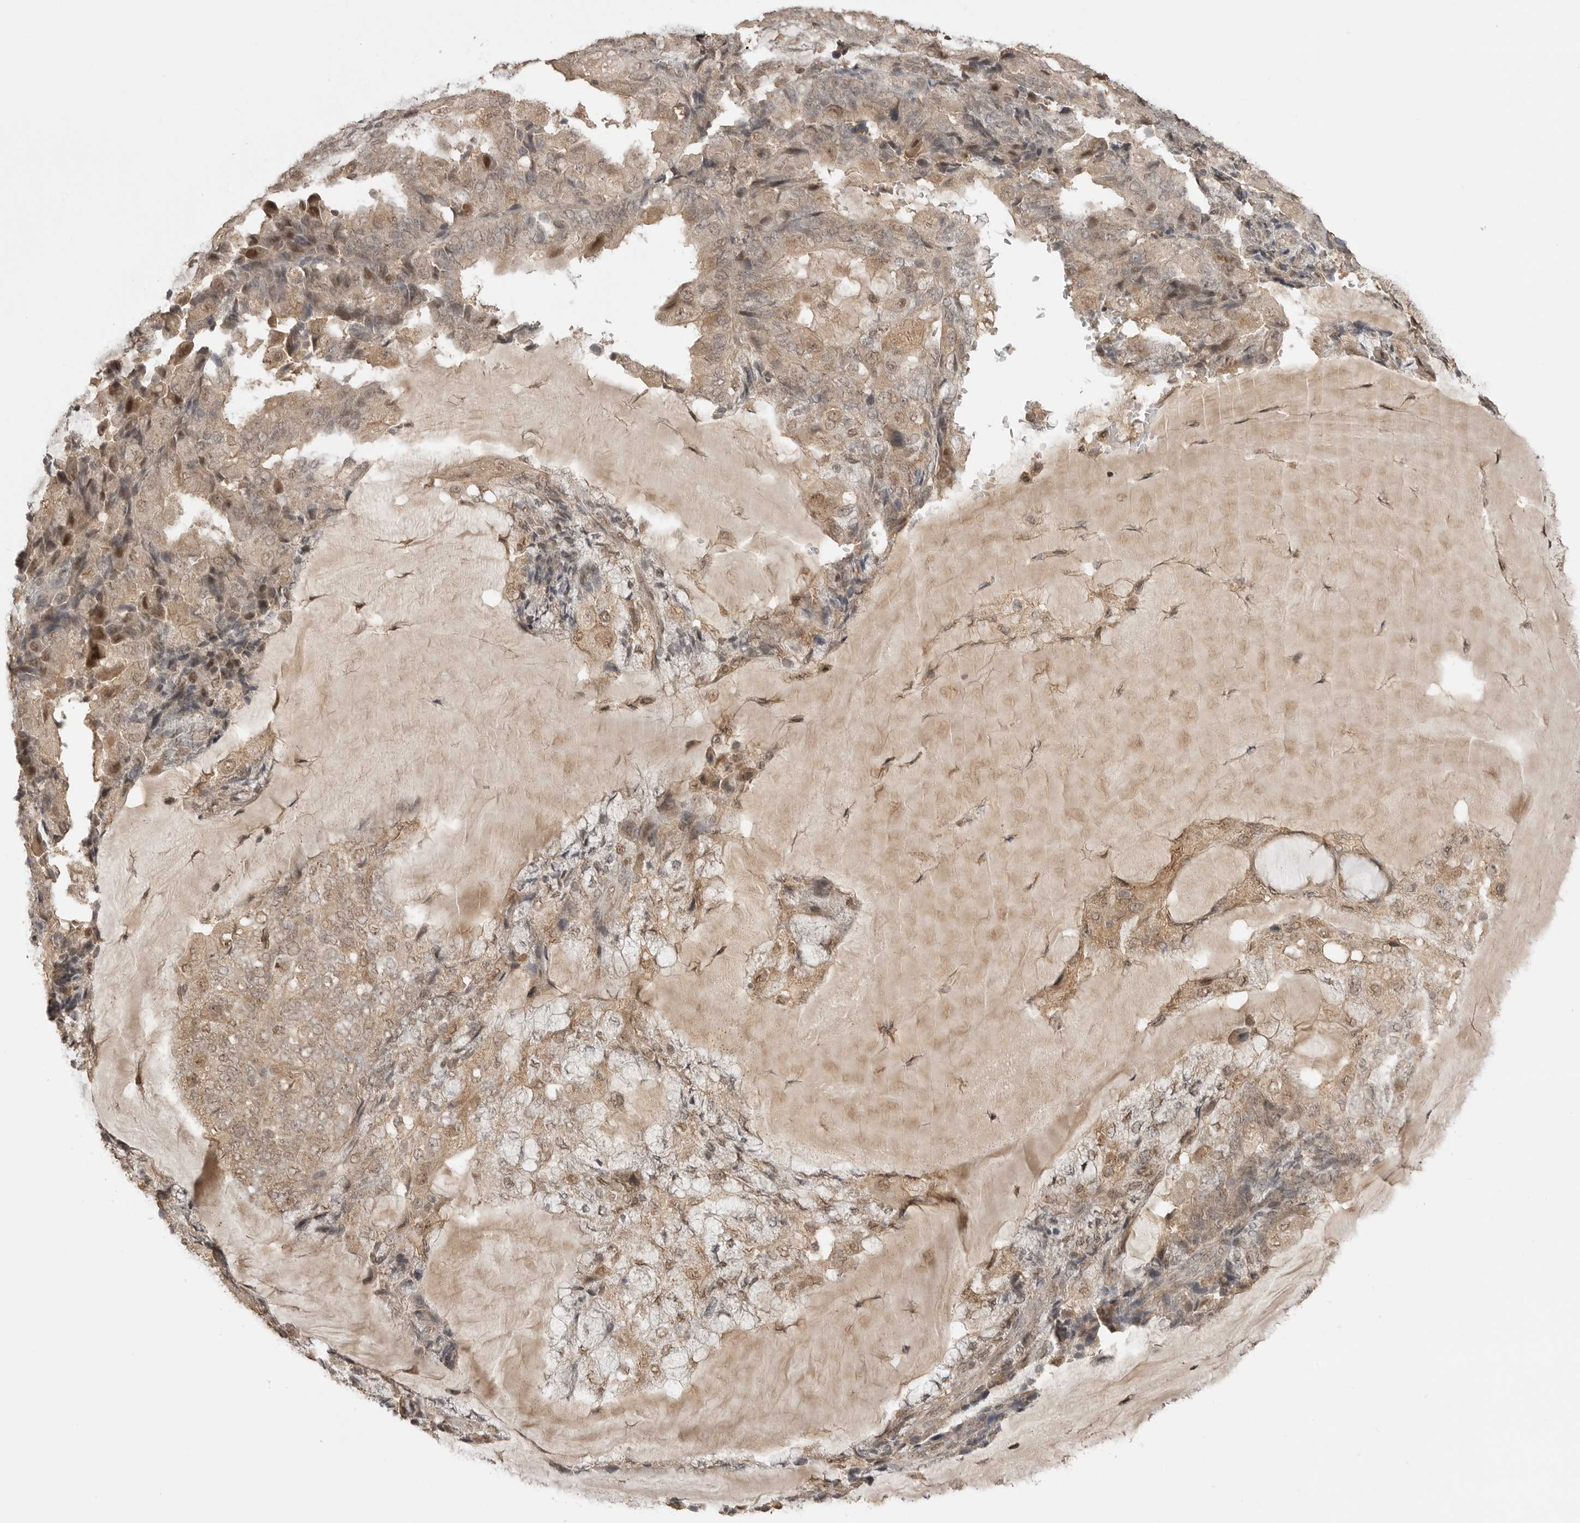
{"staining": {"intensity": "weak", "quantity": "25%-75%", "location": "cytoplasmic/membranous,nuclear"}, "tissue": "endometrial cancer", "cell_type": "Tumor cells", "image_type": "cancer", "snomed": [{"axis": "morphology", "description": "Adenocarcinoma, NOS"}, {"axis": "topography", "description": "Endometrium"}], "caption": "Human endometrial cancer (adenocarcinoma) stained with a brown dye demonstrates weak cytoplasmic/membranous and nuclear positive positivity in approximately 25%-75% of tumor cells.", "gene": "ASPSCR1", "patient": {"sex": "female", "age": 81}}